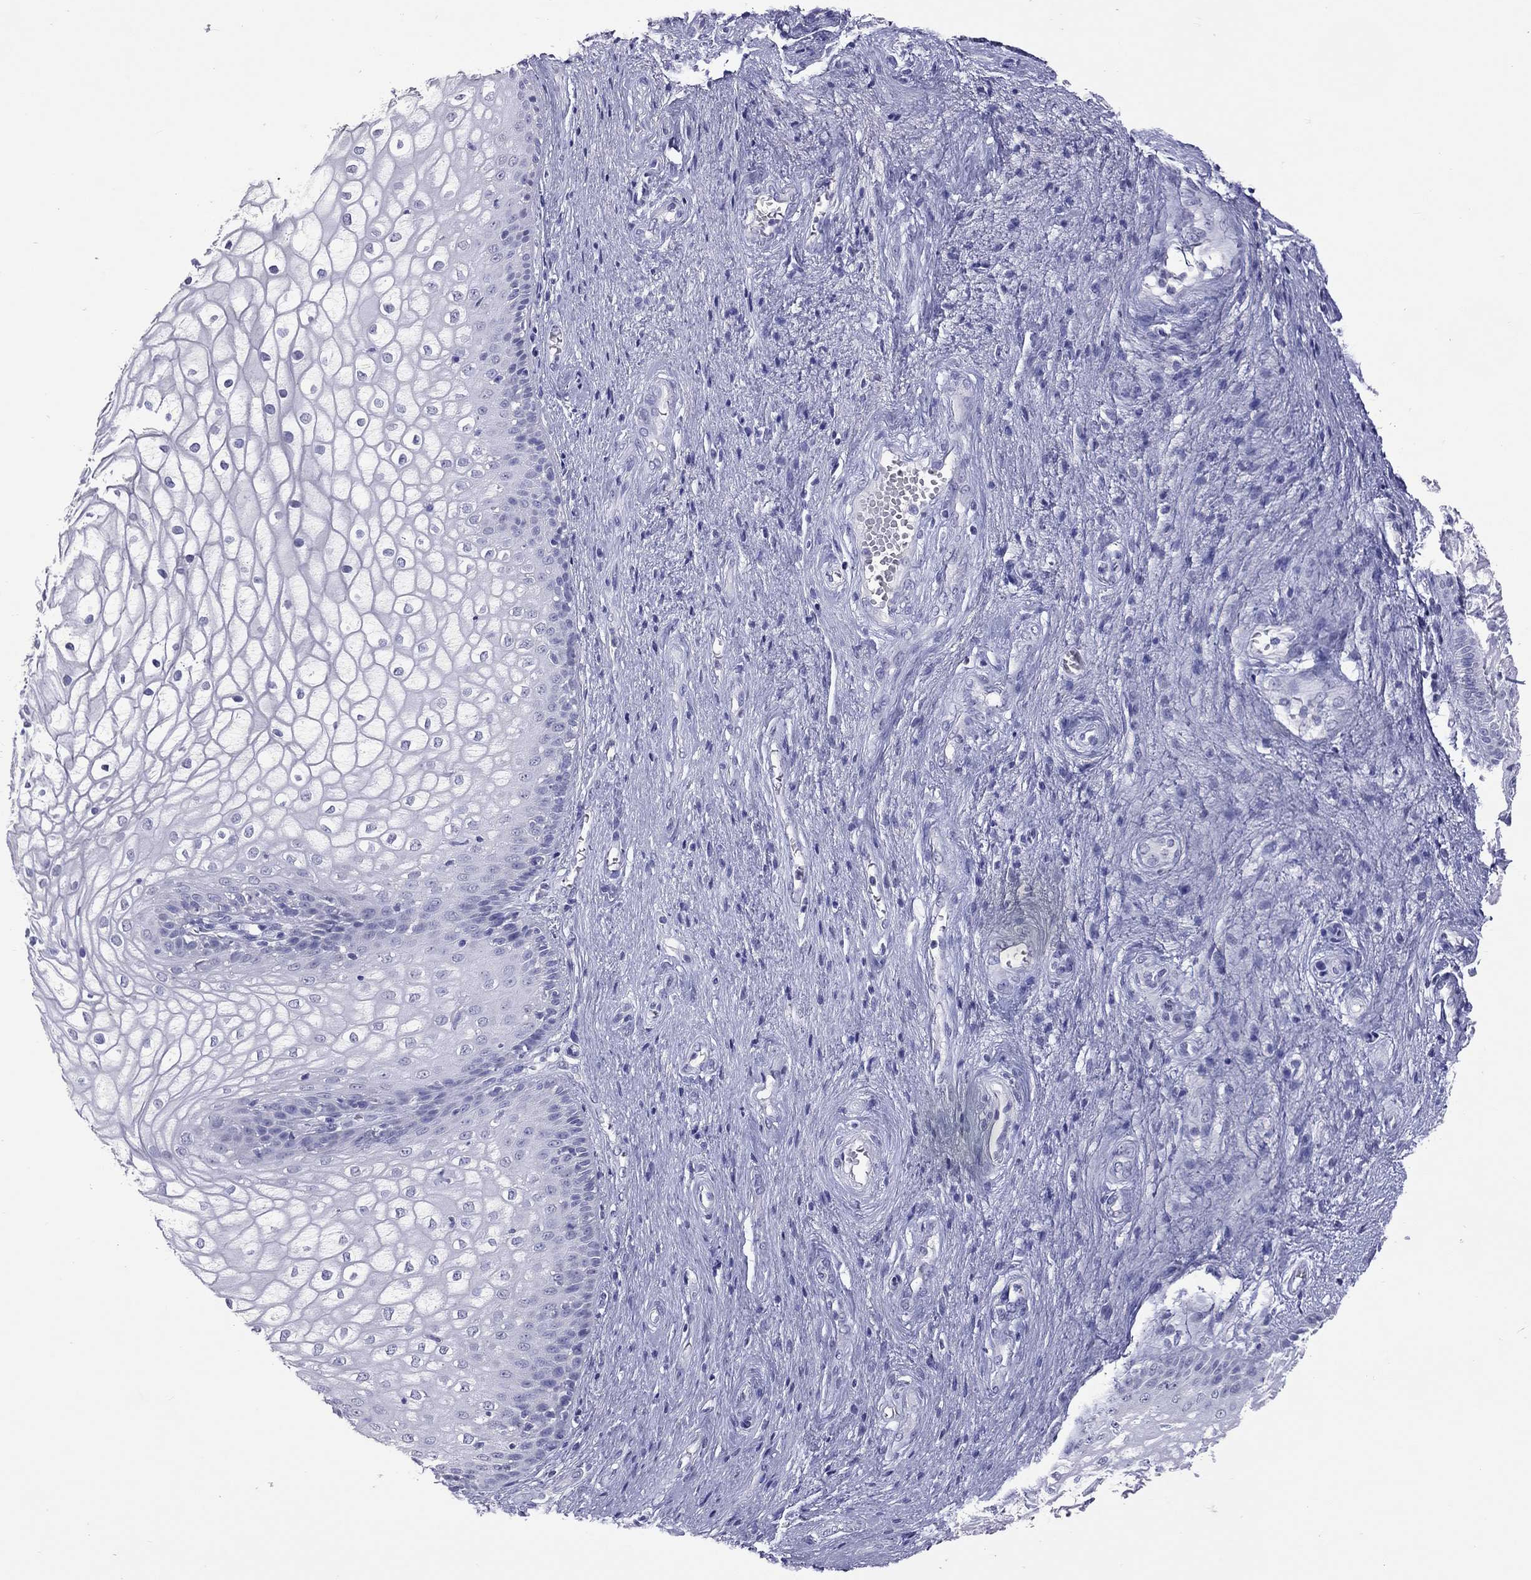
{"staining": {"intensity": "negative", "quantity": "none", "location": "none"}, "tissue": "vagina", "cell_type": "Squamous epithelial cells", "image_type": "normal", "snomed": [{"axis": "morphology", "description": "Normal tissue, NOS"}, {"axis": "topography", "description": "Vagina"}], "caption": "IHC of unremarkable human vagina demonstrates no staining in squamous epithelial cells.", "gene": "SLAMF1", "patient": {"sex": "female", "age": 34}}